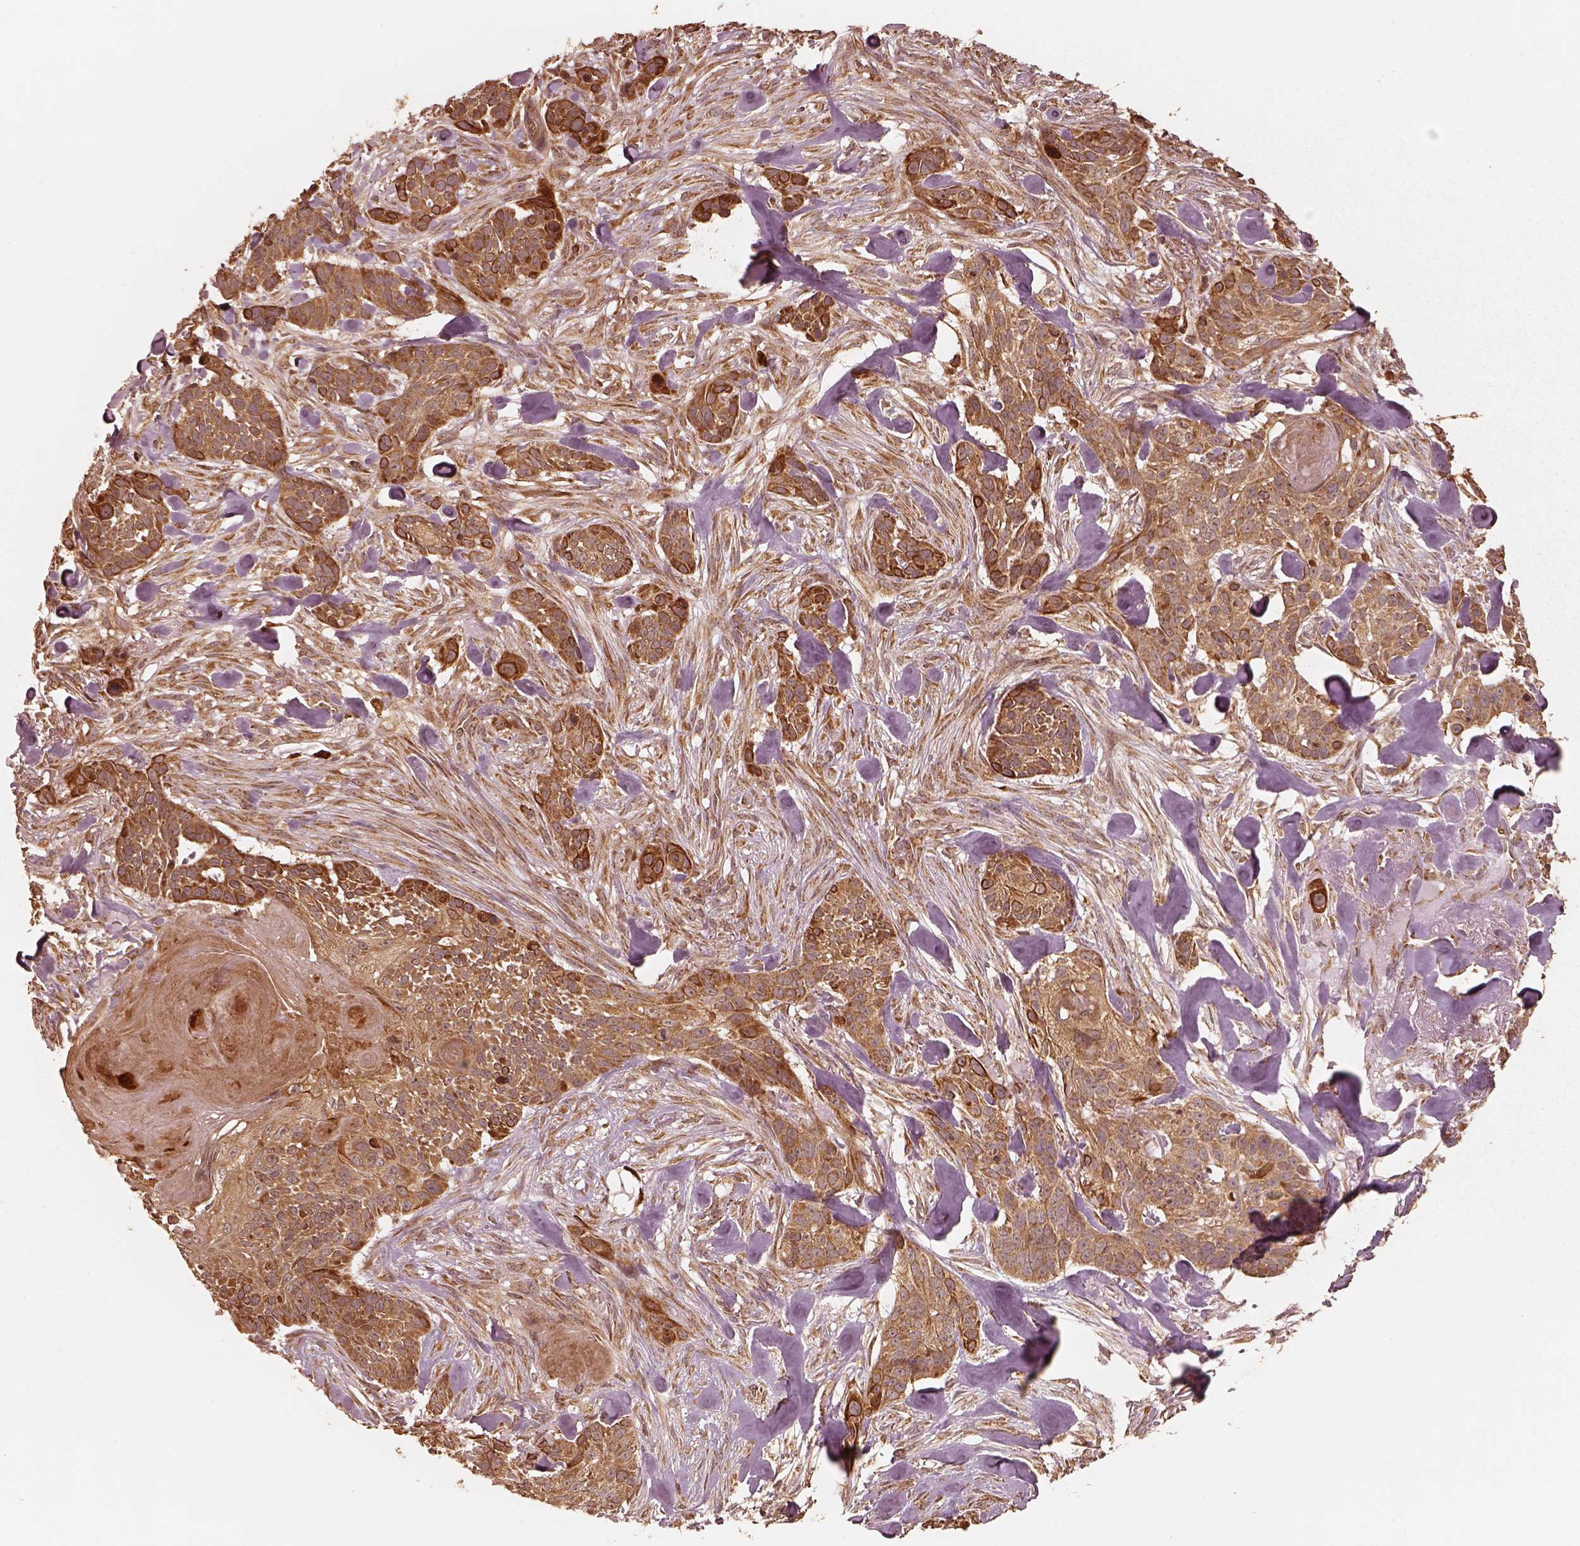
{"staining": {"intensity": "strong", "quantity": "<25%", "location": "cytoplasmic/membranous"}, "tissue": "skin cancer", "cell_type": "Tumor cells", "image_type": "cancer", "snomed": [{"axis": "morphology", "description": "Basal cell carcinoma"}, {"axis": "topography", "description": "Skin"}], "caption": "Skin cancer stained for a protein demonstrates strong cytoplasmic/membranous positivity in tumor cells. Using DAB (3,3'-diaminobenzidine) (brown) and hematoxylin (blue) stains, captured at high magnification using brightfield microscopy.", "gene": "DNAJC25", "patient": {"sex": "male", "age": 87}}